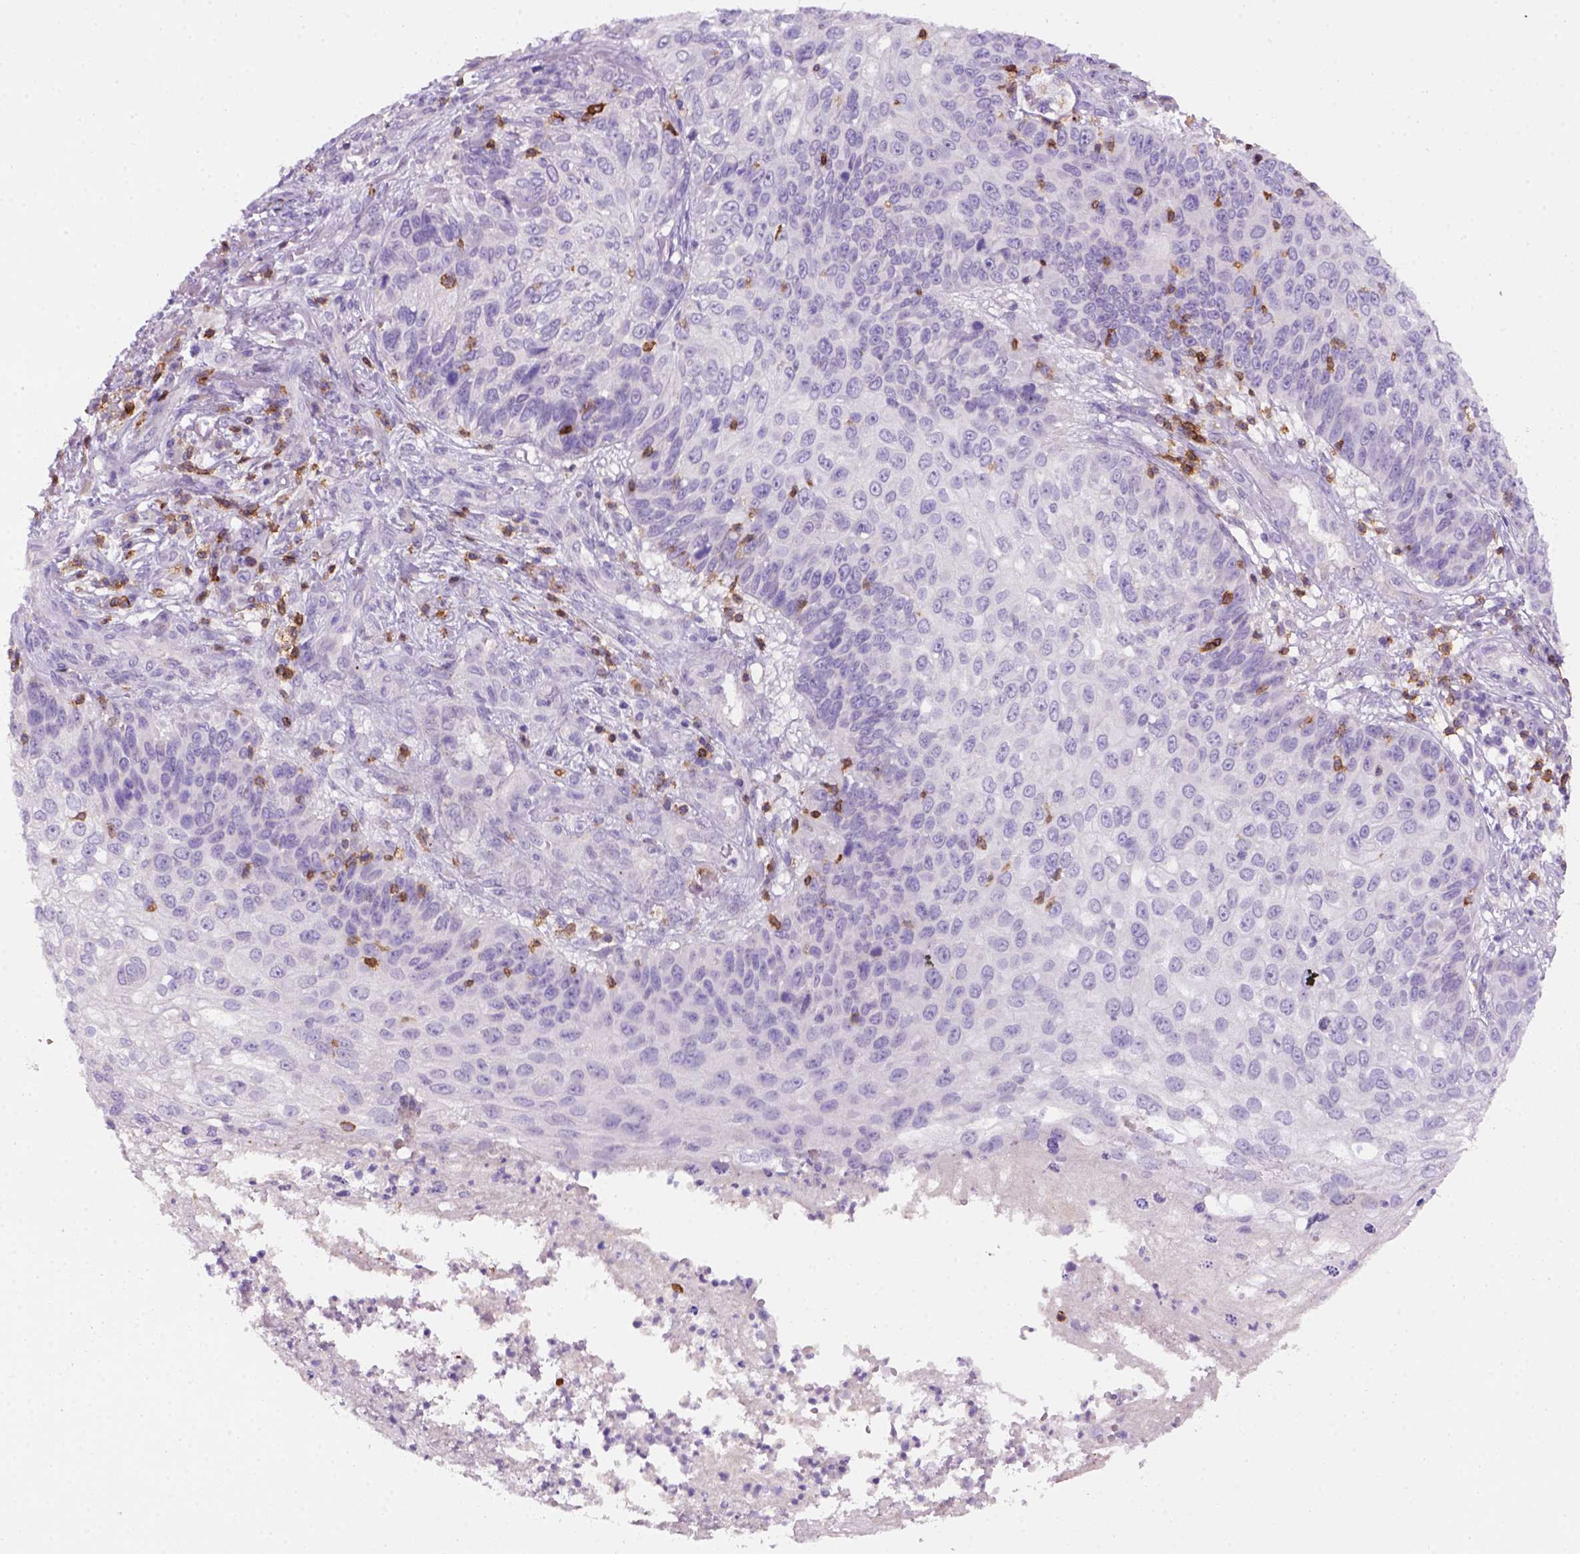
{"staining": {"intensity": "negative", "quantity": "none", "location": "none"}, "tissue": "skin cancer", "cell_type": "Tumor cells", "image_type": "cancer", "snomed": [{"axis": "morphology", "description": "Squamous cell carcinoma, NOS"}, {"axis": "topography", "description": "Skin"}], "caption": "Immunohistochemical staining of human squamous cell carcinoma (skin) shows no significant staining in tumor cells. (DAB (3,3'-diaminobenzidine) immunohistochemistry visualized using brightfield microscopy, high magnification).", "gene": "CD3E", "patient": {"sex": "male", "age": 92}}